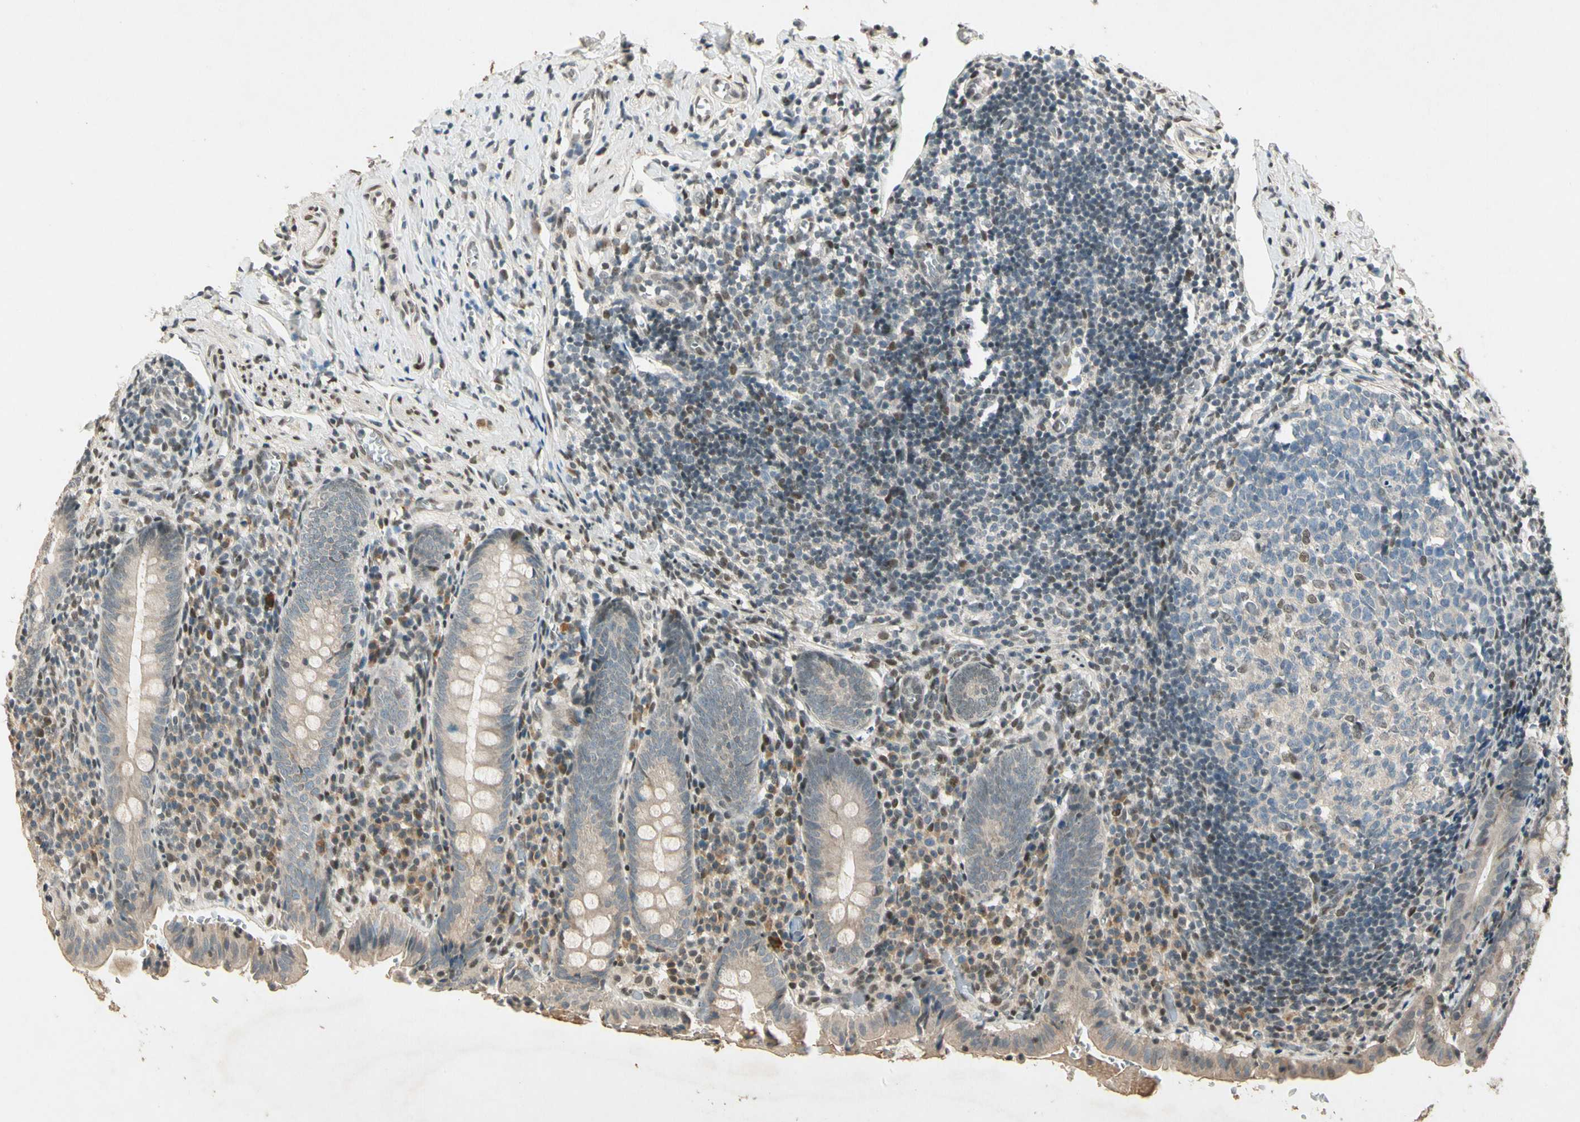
{"staining": {"intensity": "weak", "quantity": "25%-75%", "location": "cytoplasmic/membranous"}, "tissue": "appendix", "cell_type": "Glandular cells", "image_type": "normal", "snomed": [{"axis": "morphology", "description": "Normal tissue, NOS"}, {"axis": "topography", "description": "Appendix"}], "caption": "Appendix was stained to show a protein in brown. There is low levels of weak cytoplasmic/membranous staining in about 25%-75% of glandular cells.", "gene": "ZBTB4", "patient": {"sex": "female", "age": 10}}